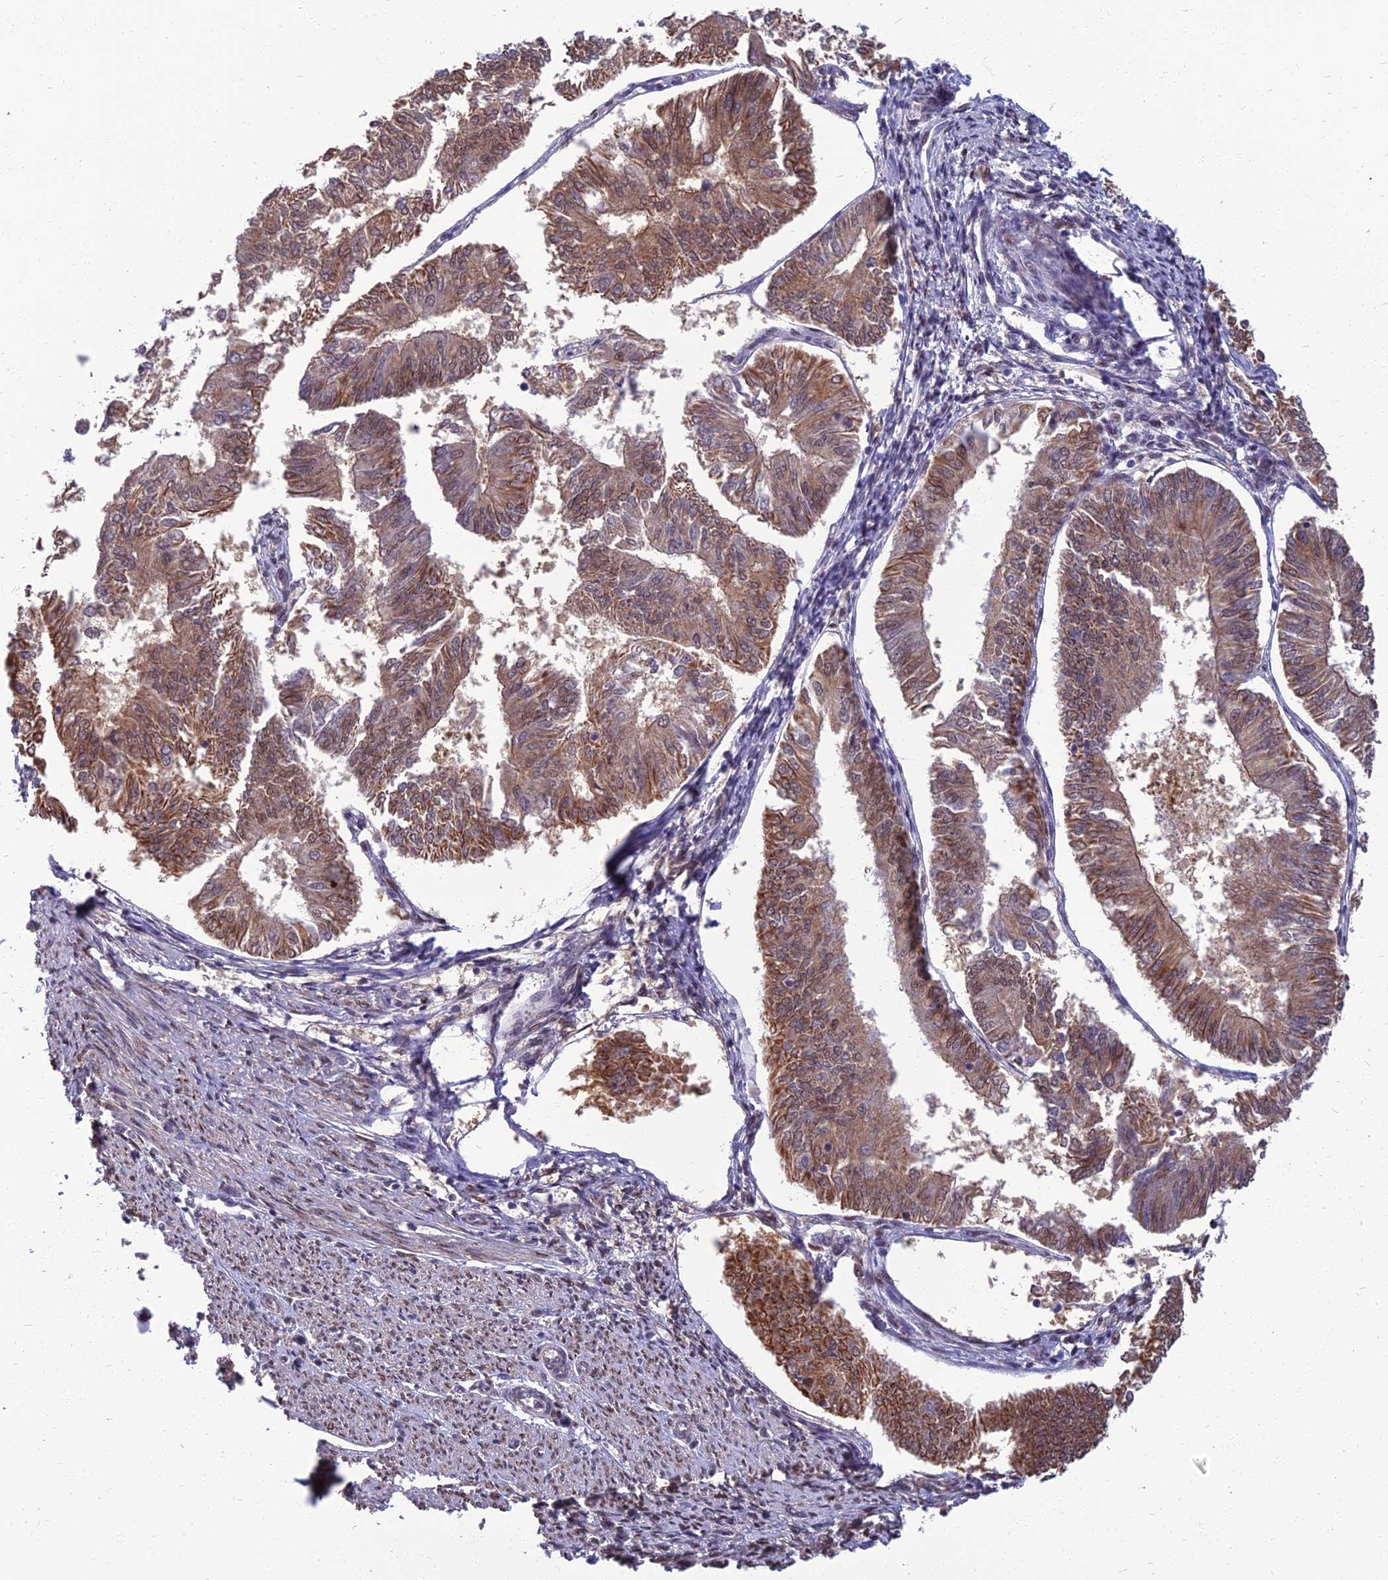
{"staining": {"intensity": "moderate", "quantity": ">75%", "location": "cytoplasmic/membranous,nuclear"}, "tissue": "endometrial cancer", "cell_type": "Tumor cells", "image_type": "cancer", "snomed": [{"axis": "morphology", "description": "Adenocarcinoma, NOS"}, {"axis": "topography", "description": "Endometrium"}], "caption": "Endometrial adenocarcinoma stained with a brown dye demonstrates moderate cytoplasmic/membranous and nuclear positive positivity in approximately >75% of tumor cells.", "gene": "NR4A3", "patient": {"sex": "female", "age": 58}}